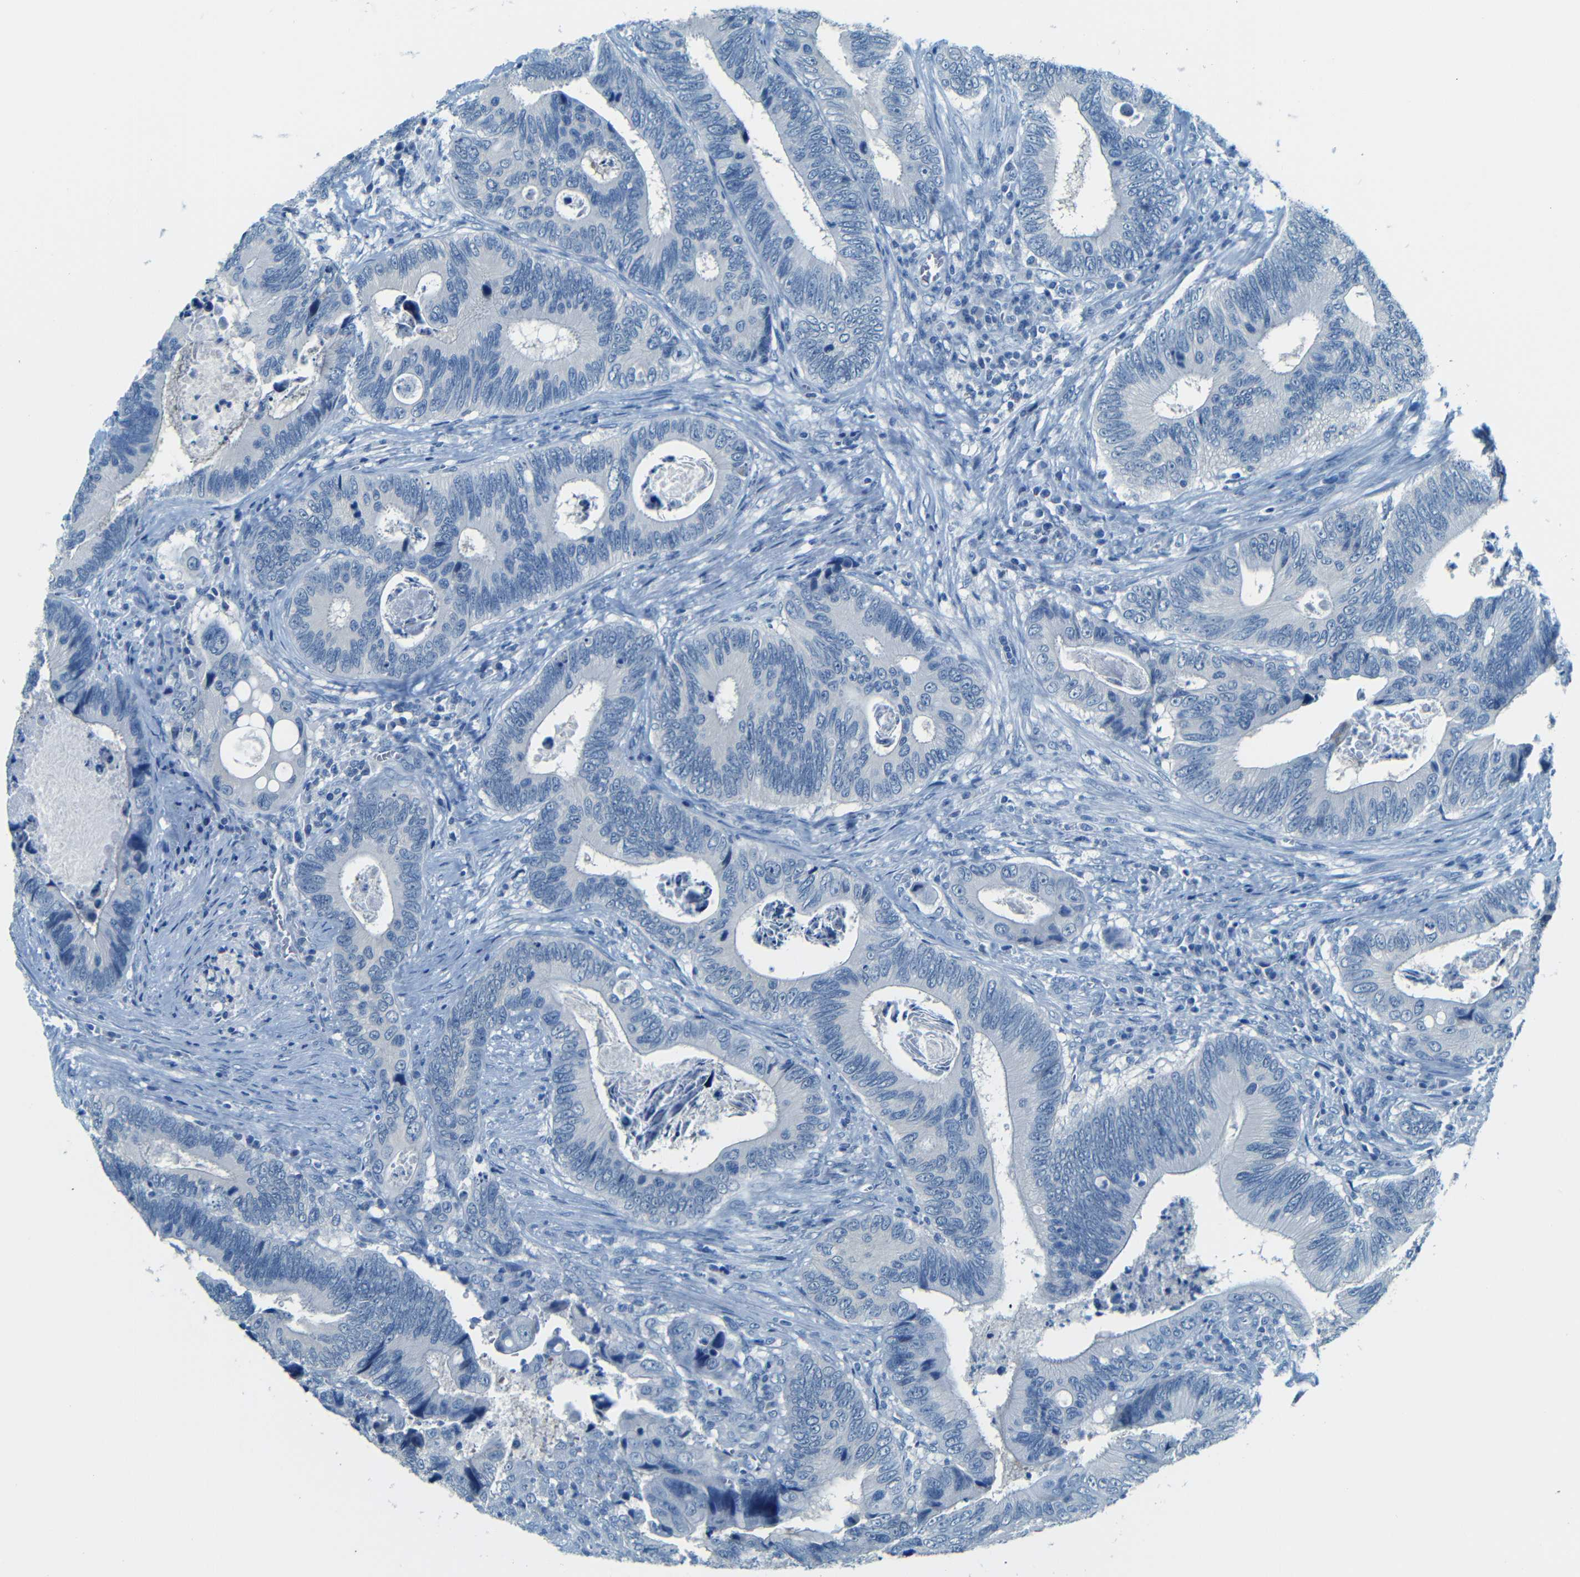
{"staining": {"intensity": "negative", "quantity": "none", "location": "none"}, "tissue": "colorectal cancer", "cell_type": "Tumor cells", "image_type": "cancer", "snomed": [{"axis": "morphology", "description": "Inflammation, NOS"}, {"axis": "morphology", "description": "Adenocarcinoma, NOS"}, {"axis": "topography", "description": "Colon"}], "caption": "An image of colorectal cancer (adenocarcinoma) stained for a protein exhibits no brown staining in tumor cells.", "gene": "ZMAT1", "patient": {"sex": "male", "age": 72}}